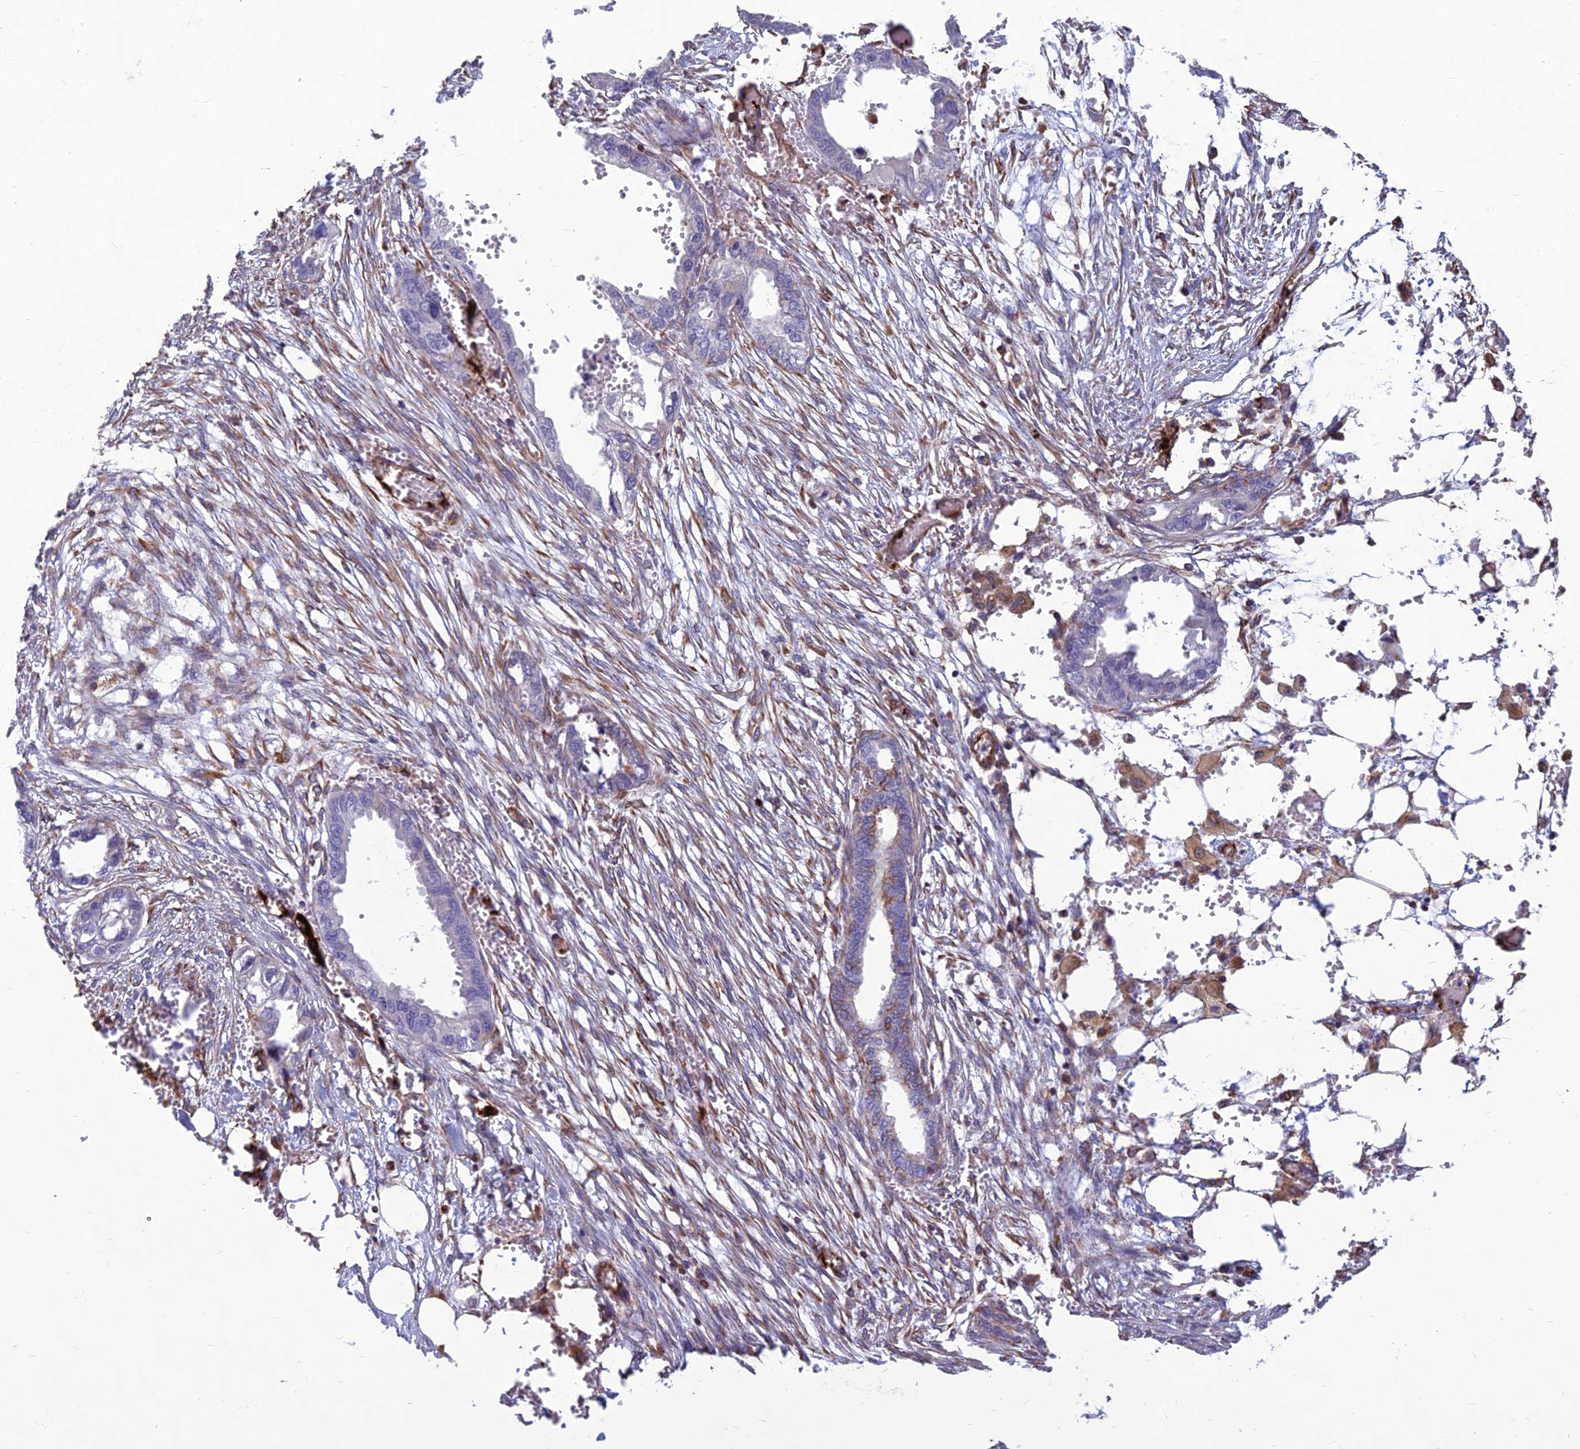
{"staining": {"intensity": "weak", "quantity": "<25%", "location": "cytoplasmic/membranous"}, "tissue": "endometrial cancer", "cell_type": "Tumor cells", "image_type": "cancer", "snomed": [{"axis": "morphology", "description": "Adenocarcinoma, NOS"}, {"axis": "morphology", "description": "Adenocarcinoma, metastatic, NOS"}, {"axis": "topography", "description": "Adipose tissue"}, {"axis": "topography", "description": "Endometrium"}], "caption": "Tumor cells are negative for protein expression in human endometrial metastatic adenocarcinoma. The staining is performed using DAB brown chromogen with nuclei counter-stained in using hematoxylin.", "gene": "PSMD11", "patient": {"sex": "female", "age": 67}}